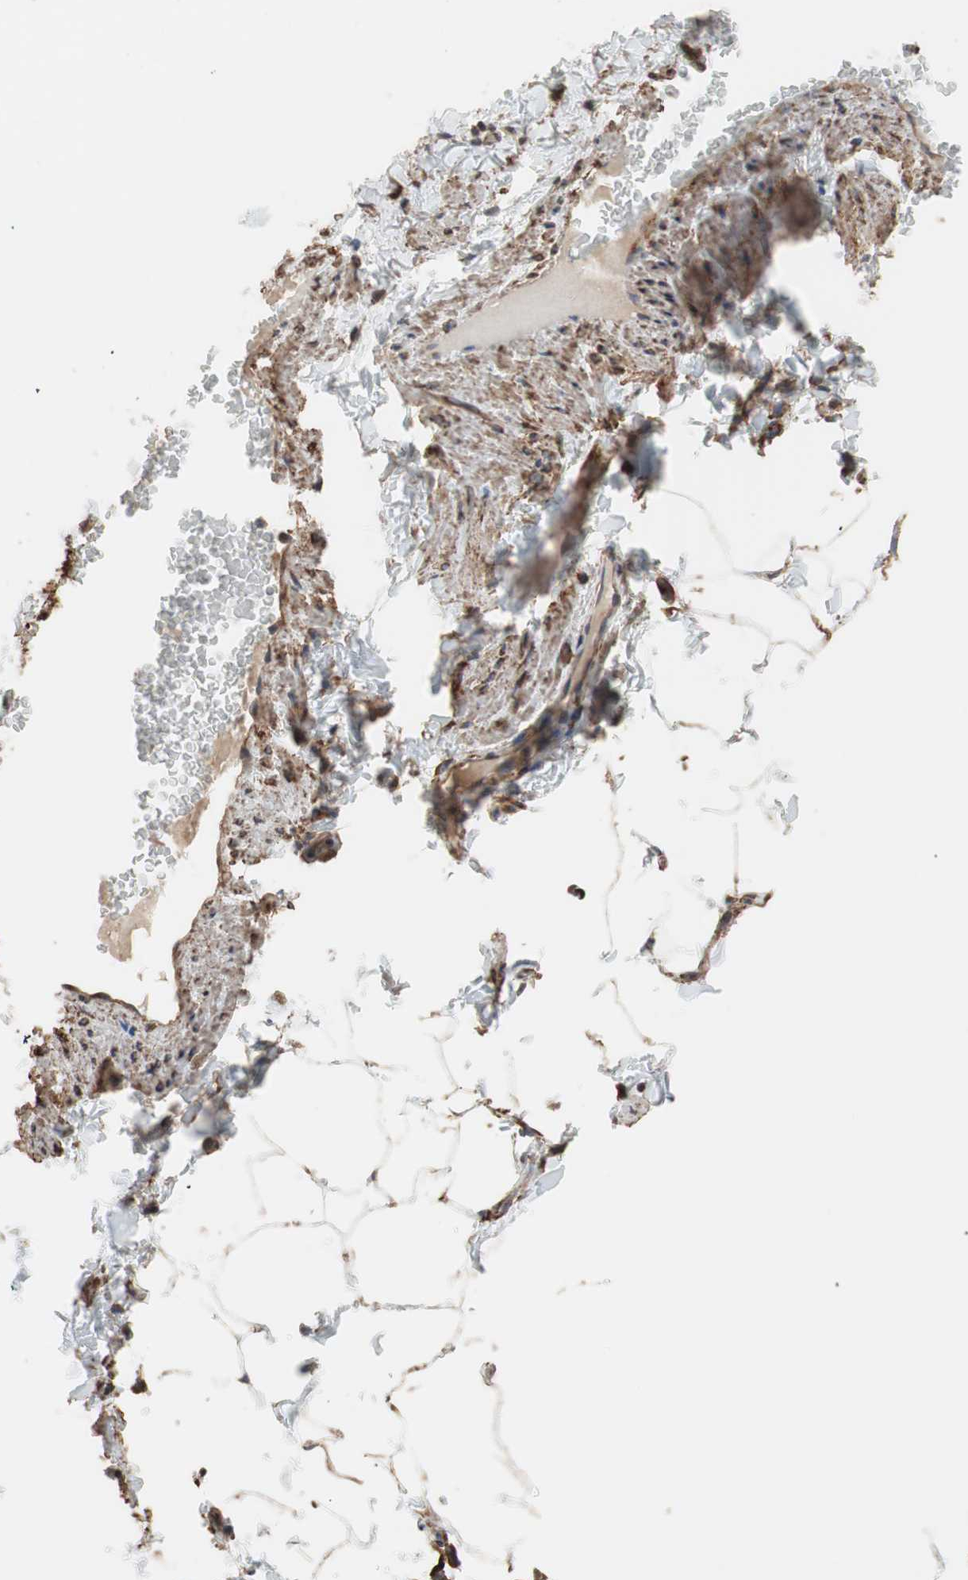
{"staining": {"intensity": "moderate", "quantity": ">75%", "location": "cytoplasmic/membranous"}, "tissue": "adipose tissue", "cell_type": "Adipocytes", "image_type": "normal", "snomed": [{"axis": "morphology", "description": "Normal tissue, NOS"}, {"axis": "topography", "description": "Vascular tissue"}], "caption": "Protein expression analysis of normal adipose tissue reveals moderate cytoplasmic/membranous expression in about >75% of adipocytes. The staining was performed using DAB (3,3'-diaminobenzidine) to visualize the protein expression in brown, while the nuclei were stained in blue with hematoxylin (Magnification: 20x).", "gene": "GPSM2", "patient": {"sex": "male", "age": 41}}